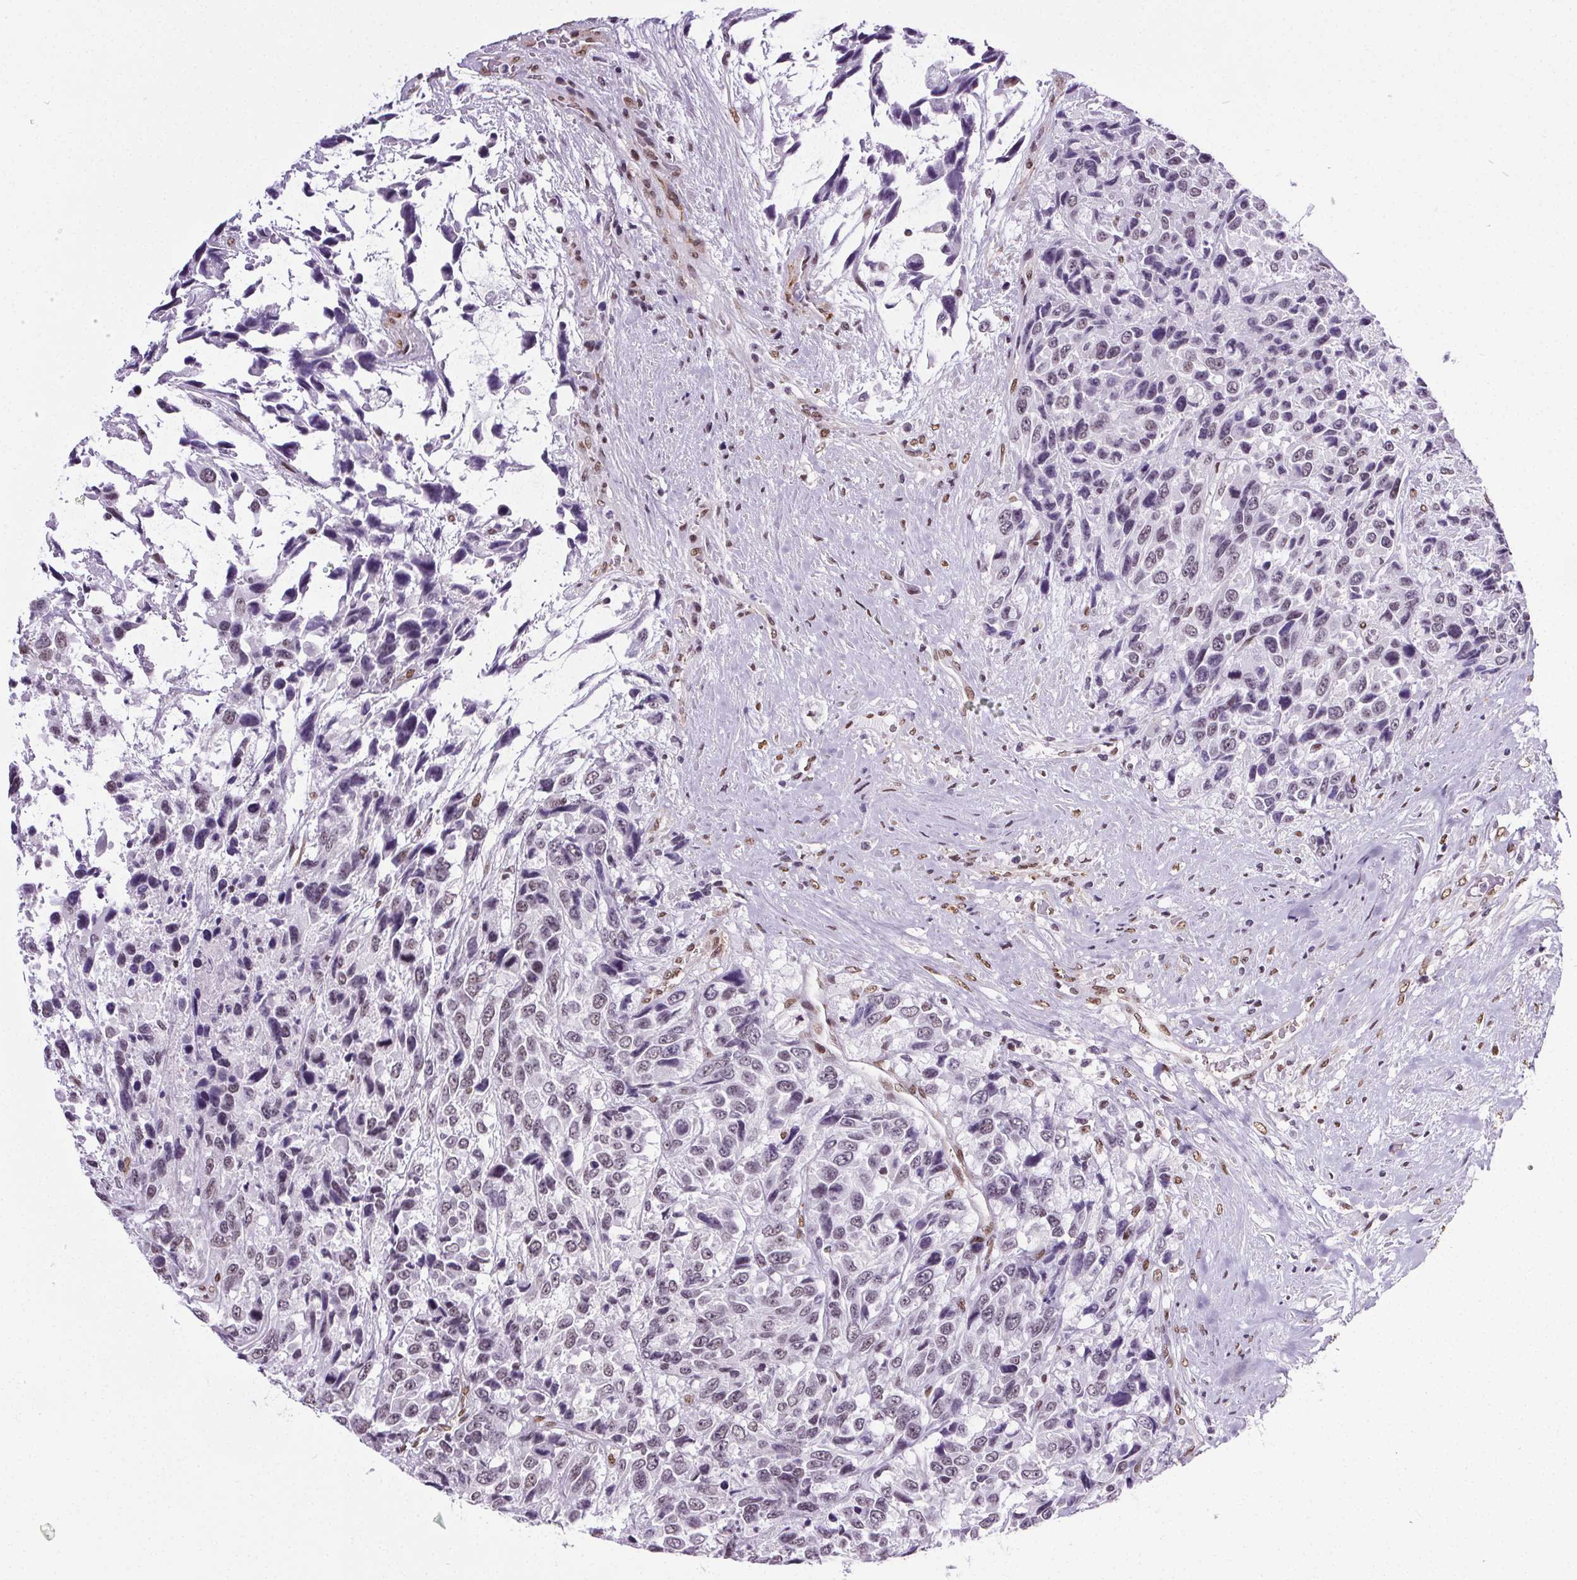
{"staining": {"intensity": "weak", "quantity": "<25%", "location": "nuclear"}, "tissue": "urothelial cancer", "cell_type": "Tumor cells", "image_type": "cancer", "snomed": [{"axis": "morphology", "description": "Urothelial carcinoma, High grade"}, {"axis": "topography", "description": "Urinary bladder"}], "caption": "IHC of urothelial carcinoma (high-grade) displays no expression in tumor cells. (Stains: DAB immunohistochemistry (IHC) with hematoxylin counter stain, Microscopy: brightfield microscopy at high magnification).", "gene": "GP6", "patient": {"sex": "female", "age": 70}}